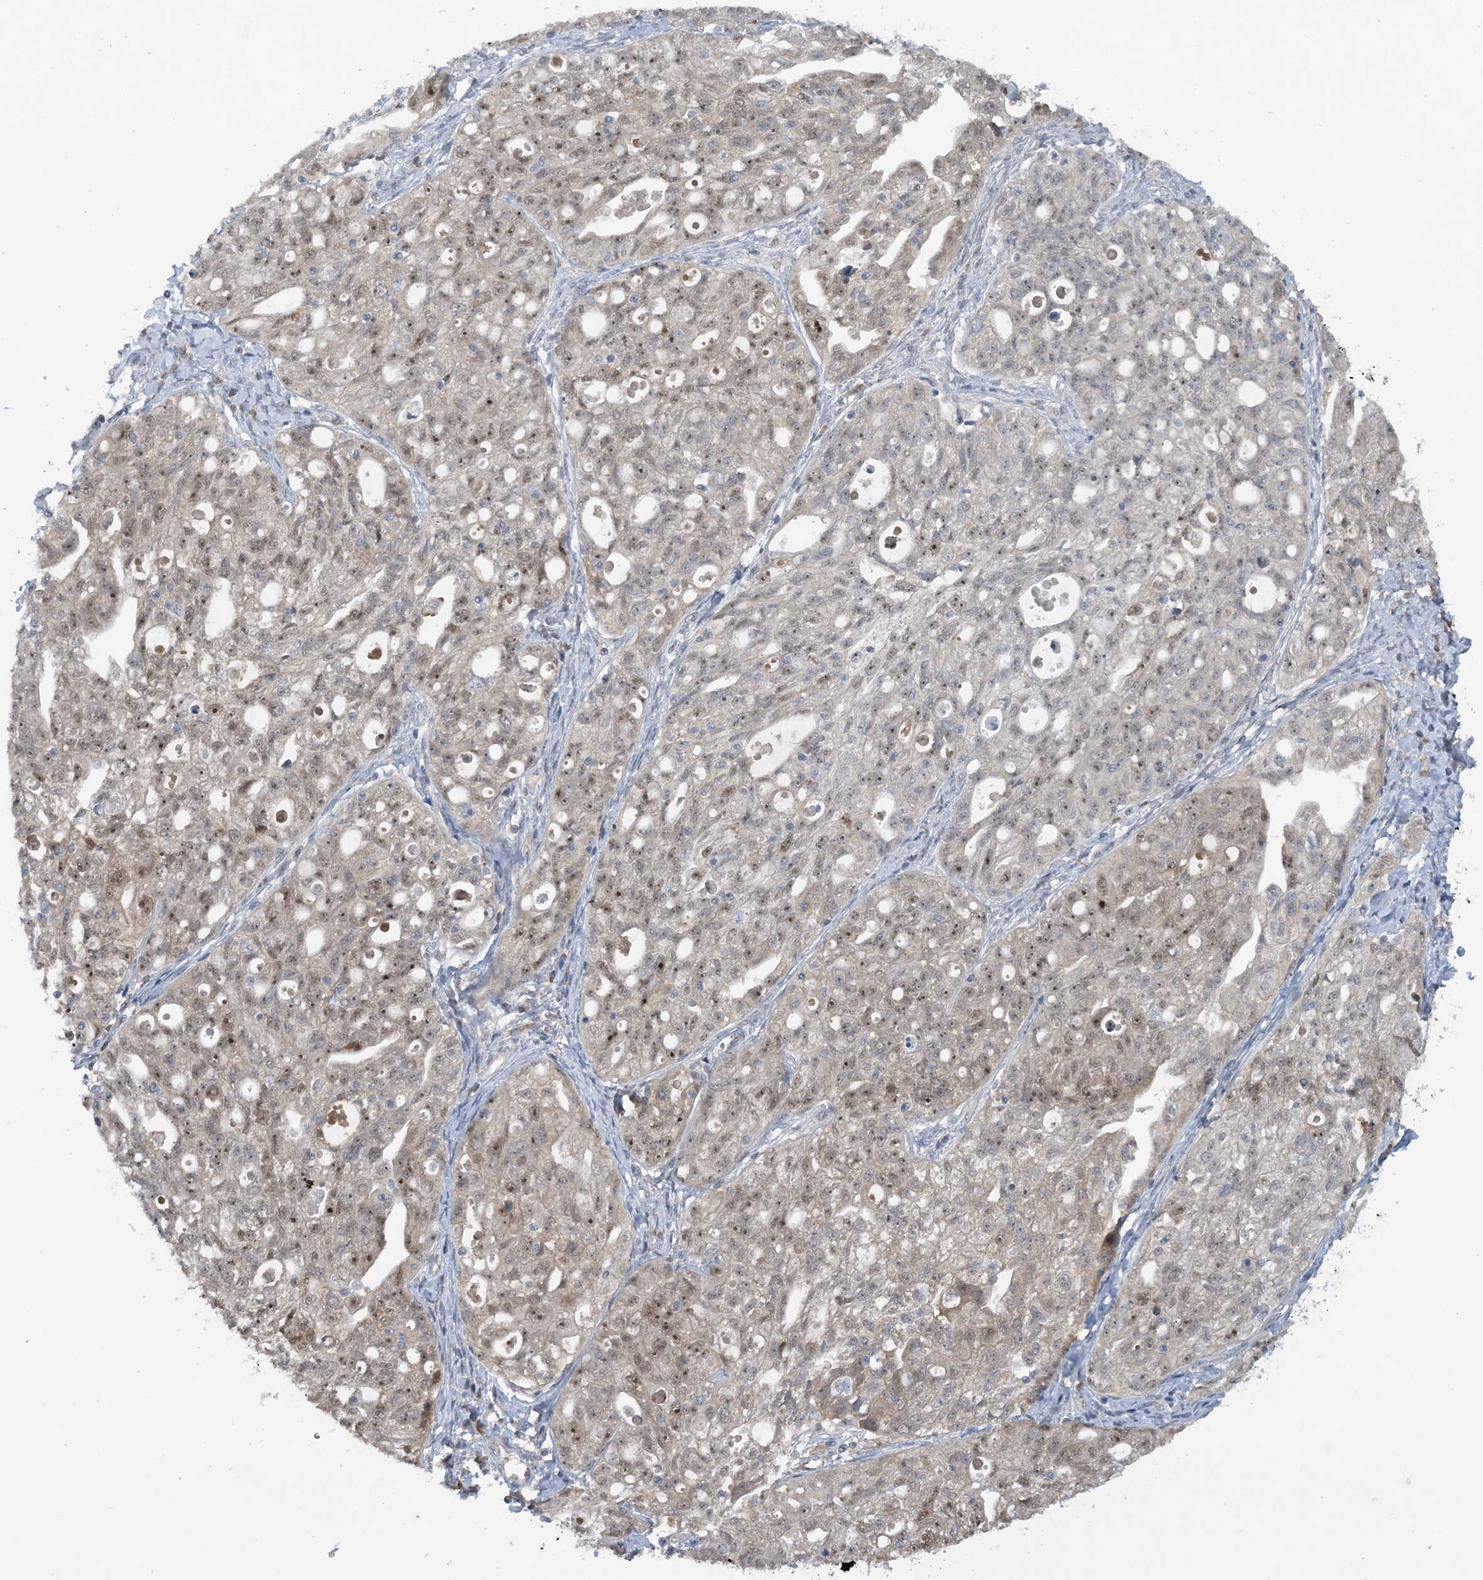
{"staining": {"intensity": "weak", "quantity": ">75%", "location": "nuclear"}, "tissue": "ovarian cancer", "cell_type": "Tumor cells", "image_type": "cancer", "snomed": [{"axis": "morphology", "description": "Carcinoma, NOS"}, {"axis": "morphology", "description": "Cystadenocarcinoma, serous, NOS"}, {"axis": "topography", "description": "Ovary"}], "caption": "Ovarian cancer (serous cystadenocarcinoma) stained with IHC demonstrates weak nuclear expression in approximately >75% of tumor cells. Using DAB (3,3'-diaminobenzidine) (brown) and hematoxylin (blue) stains, captured at high magnification using brightfield microscopy.", "gene": "UBE2E1", "patient": {"sex": "female", "age": 69}}